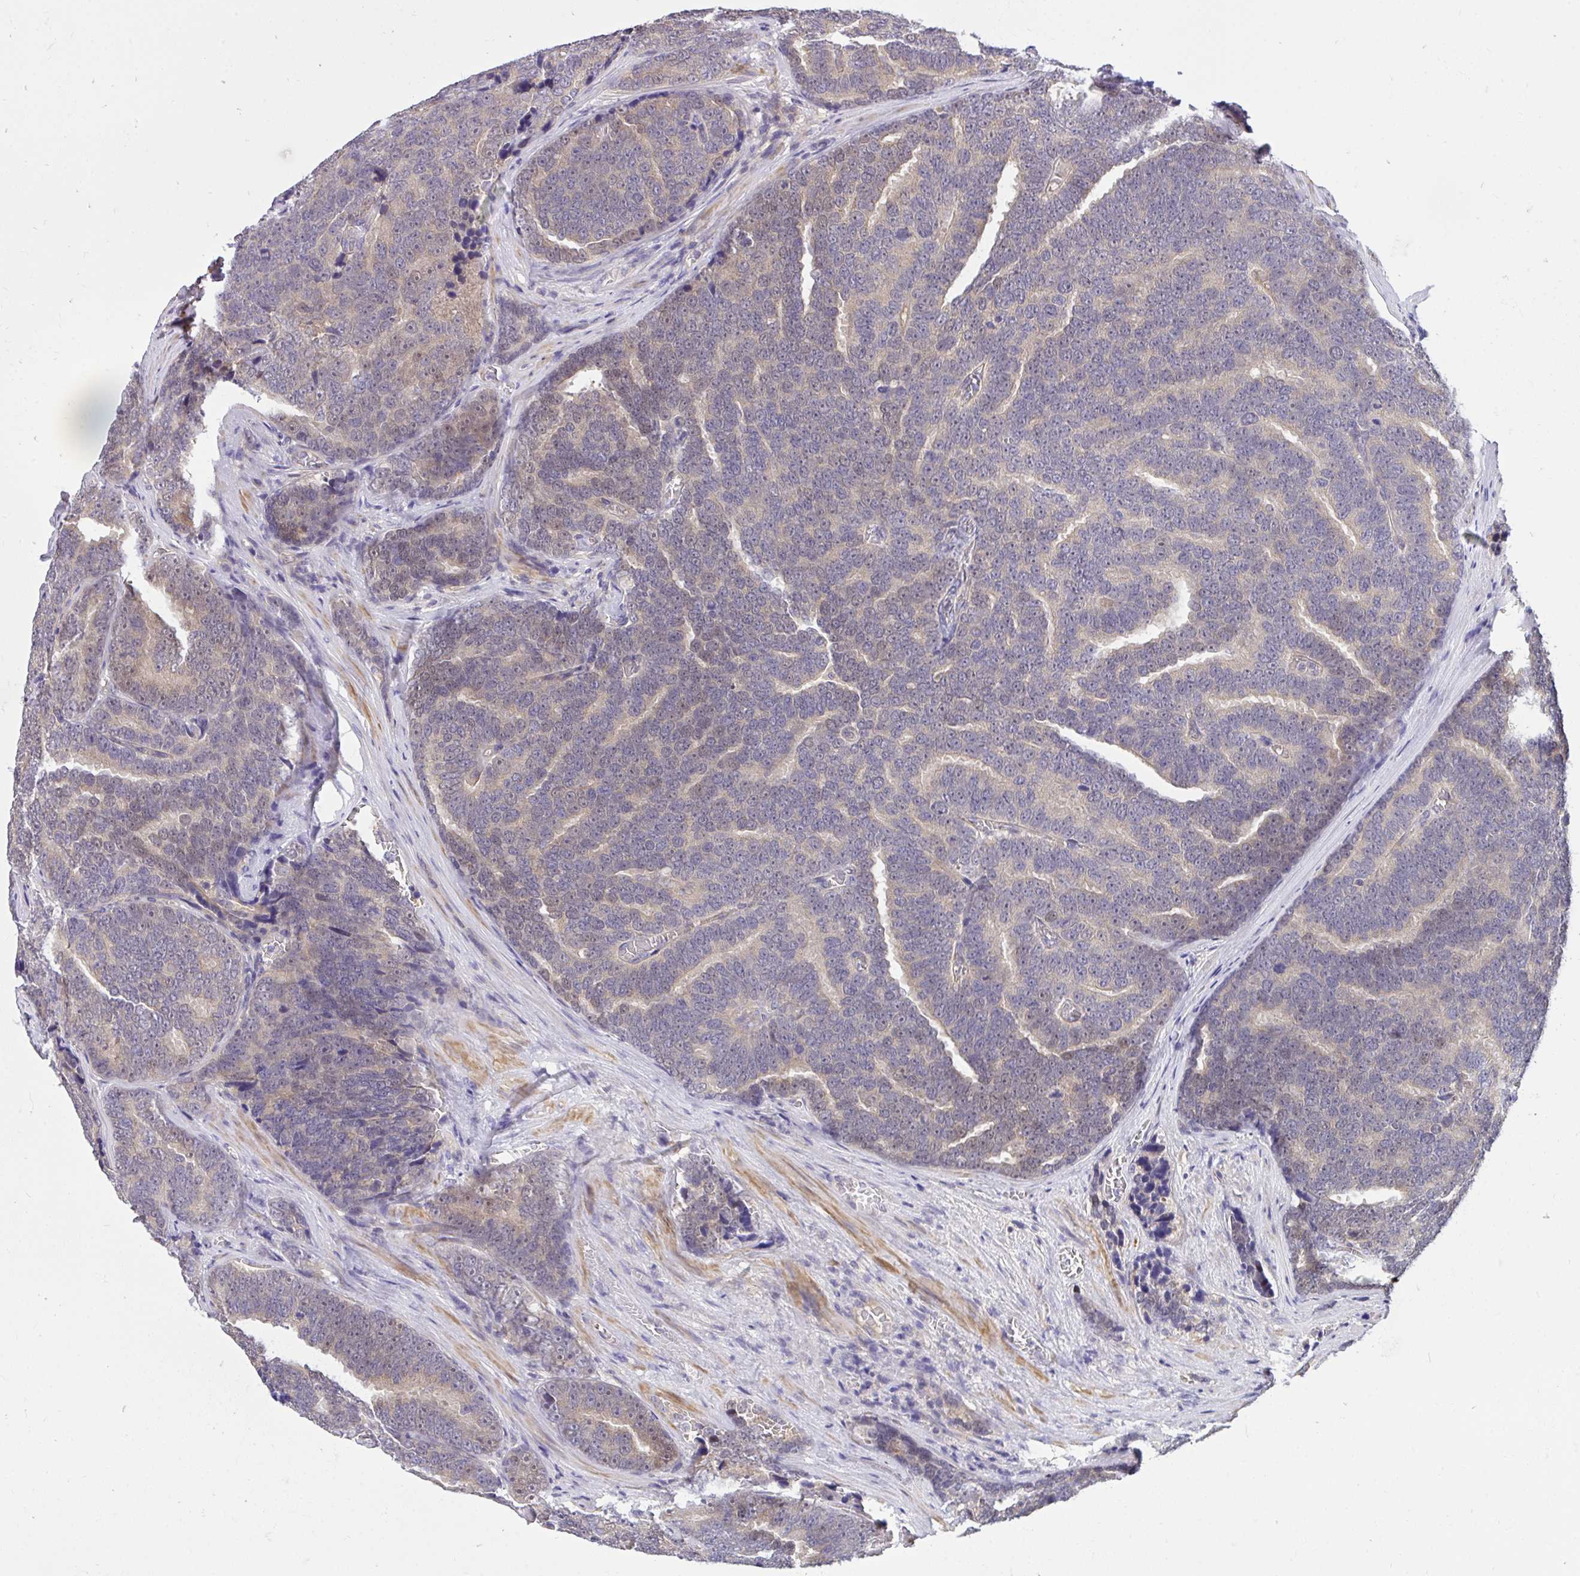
{"staining": {"intensity": "weak", "quantity": "25%-75%", "location": "cytoplasmic/membranous"}, "tissue": "prostate cancer", "cell_type": "Tumor cells", "image_type": "cancer", "snomed": [{"axis": "morphology", "description": "Adenocarcinoma, Low grade"}, {"axis": "topography", "description": "Prostate"}], "caption": "The image displays staining of prostate cancer, revealing weak cytoplasmic/membranous protein expression (brown color) within tumor cells. Ihc stains the protein of interest in brown and the nuclei are stained blue.", "gene": "C19orf54", "patient": {"sex": "male", "age": 62}}